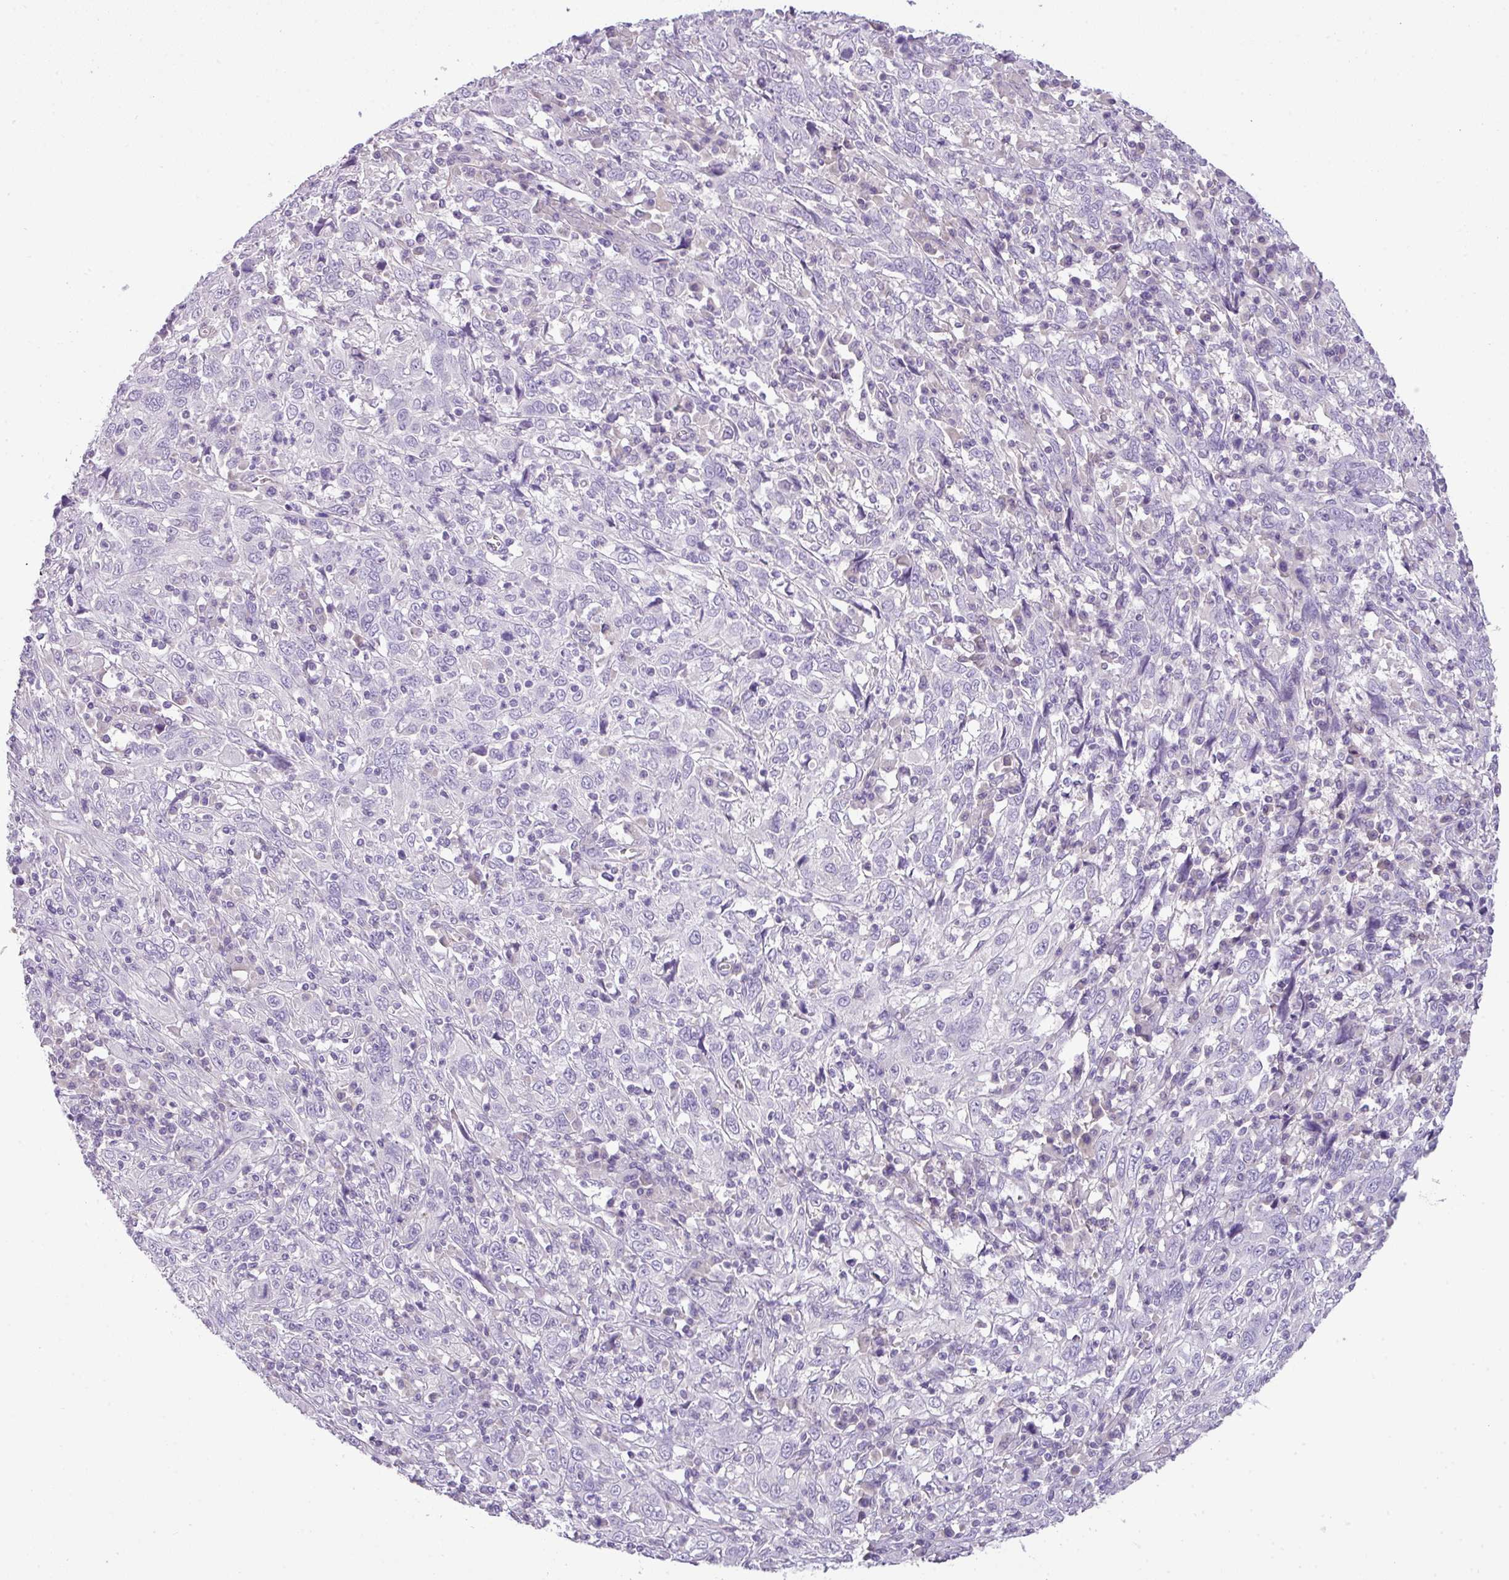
{"staining": {"intensity": "negative", "quantity": "none", "location": "none"}, "tissue": "cervical cancer", "cell_type": "Tumor cells", "image_type": "cancer", "snomed": [{"axis": "morphology", "description": "Squamous cell carcinoma, NOS"}, {"axis": "topography", "description": "Cervix"}], "caption": "IHC histopathology image of human cervical cancer (squamous cell carcinoma) stained for a protein (brown), which shows no expression in tumor cells.", "gene": "ENSG00000273748", "patient": {"sex": "female", "age": 46}}